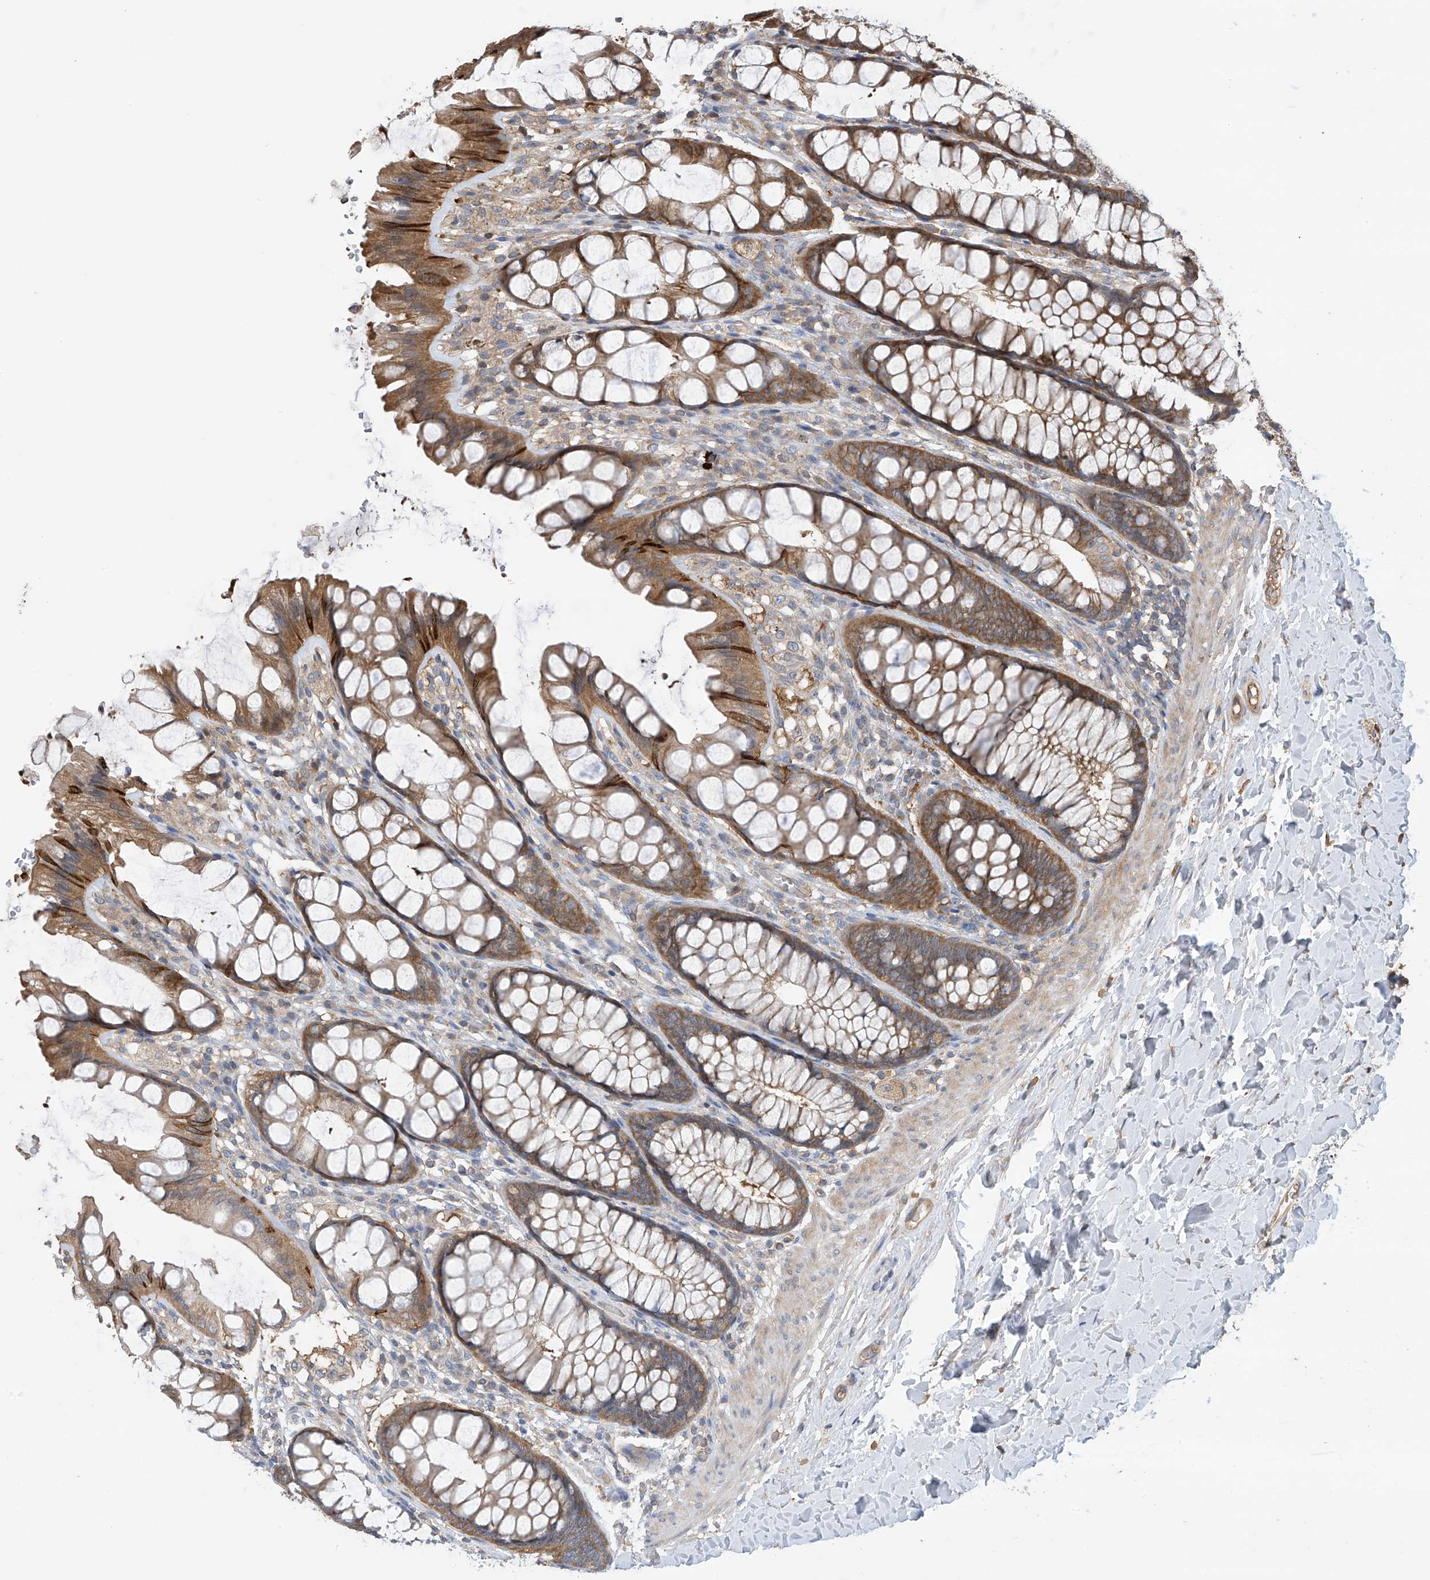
{"staining": {"intensity": "moderate", "quantity": ">75%", "location": "cytoplasmic/membranous"}, "tissue": "colon", "cell_type": "Endothelial cells", "image_type": "normal", "snomed": [{"axis": "morphology", "description": "Normal tissue, NOS"}, {"axis": "topography", "description": "Colon"}], "caption": "Brown immunohistochemical staining in unremarkable colon displays moderate cytoplasmic/membranous positivity in approximately >75% of endothelial cells.", "gene": "PHACTR4", "patient": {"sex": "male", "age": 47}}